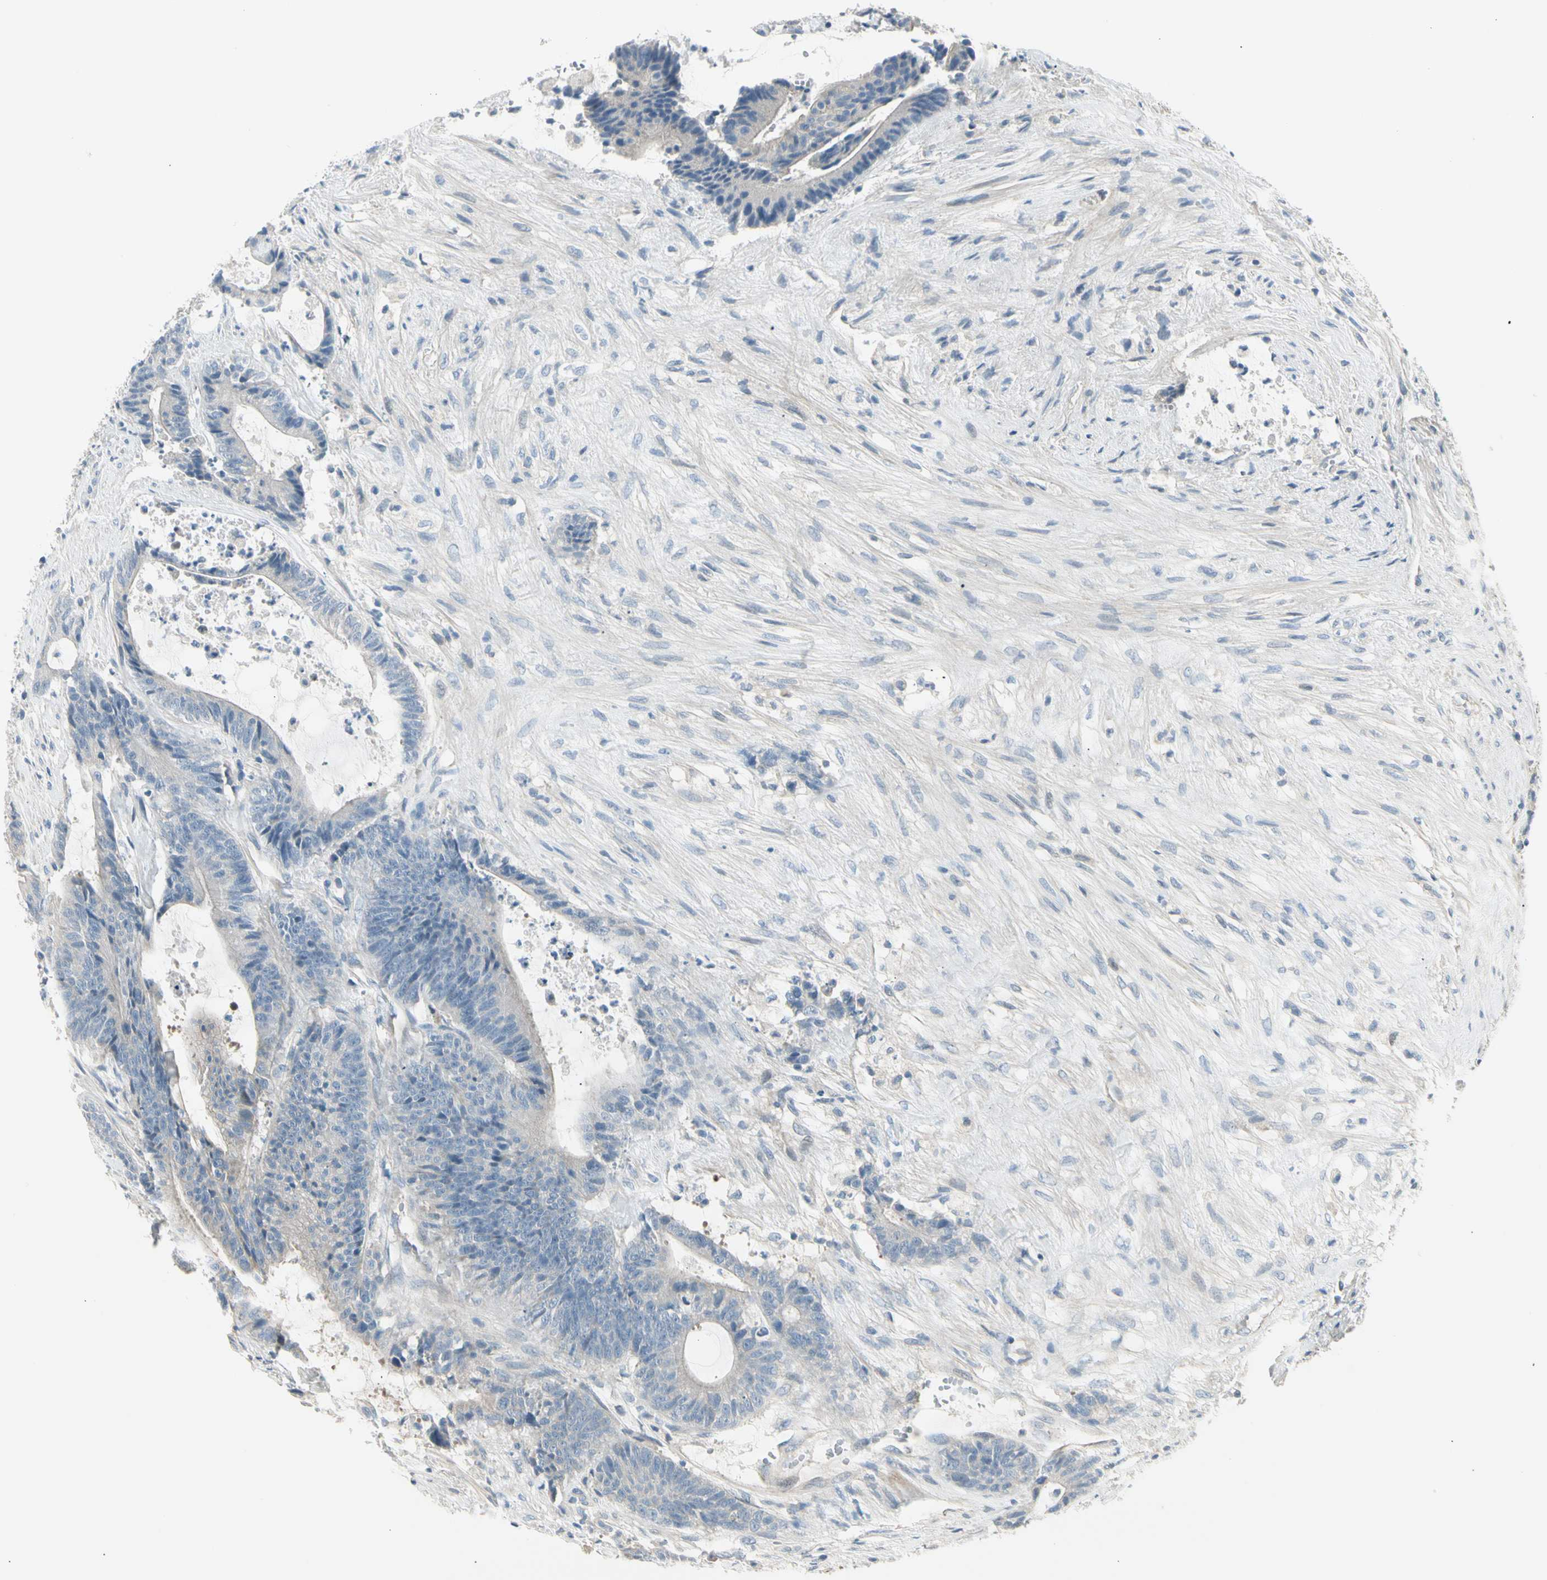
{"staining": {"intensity": "negative", "quantity": "none", "location": "none"}, "tissue": "colorectal cancer", "cell_type": "Tumor cells", "image_type": "cancer", "snomed": [{"axis": "morphology", "description": "Adenocarcinoma, NOS"}, {"axis": "topography", "description": "Colon"}], "caption": "Tumor cells show no significant staining in colorectal adenocarcinoma.", "gene": "ADGRA3", "patient": {"sex": "female", "age": 84}}